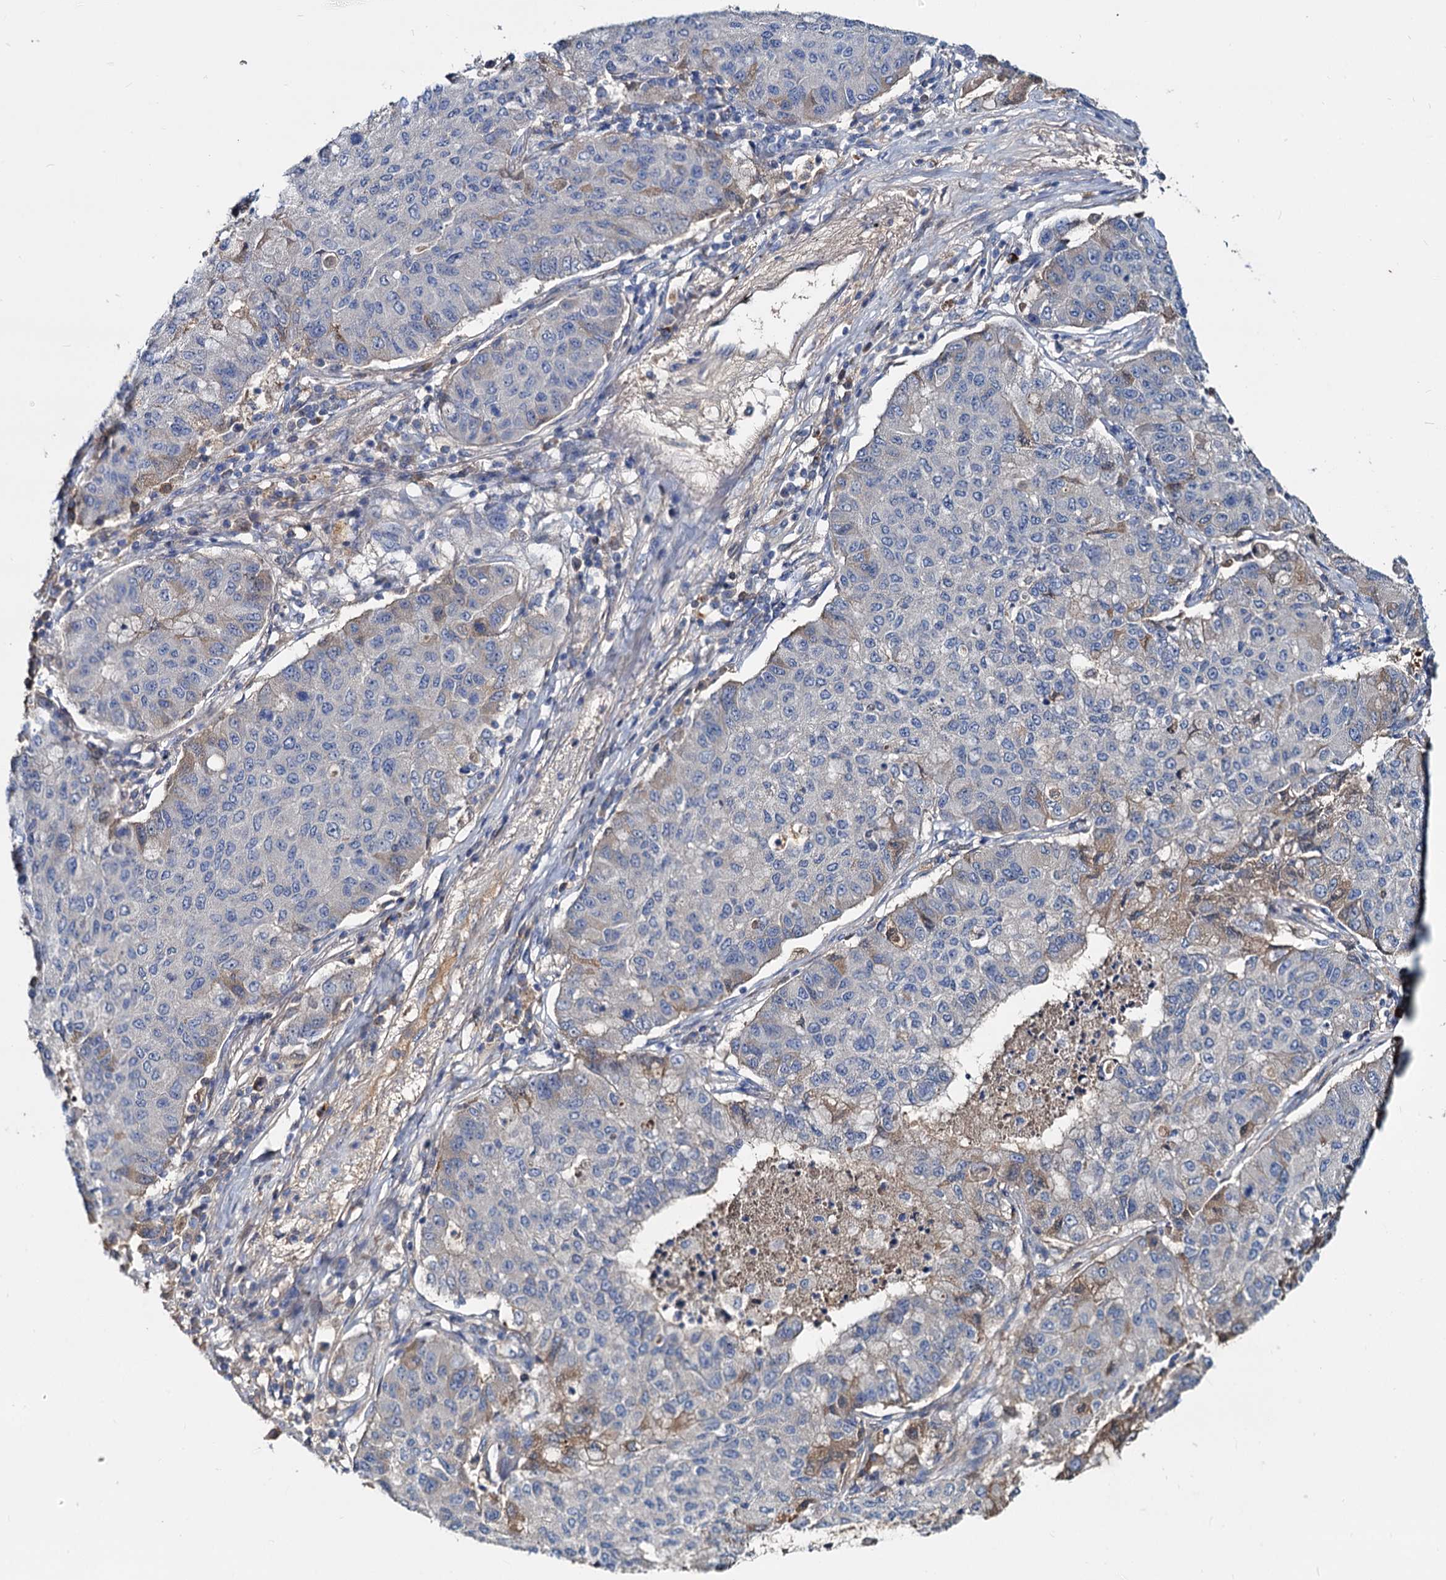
{"staining": {"intensity": "weak", "quantity": "<25%", "location": "cytoplasmic/membranous"}, "tissue": "lung cancer", "cell_type": "Tumor cells", "image_type": "cancer", "snomed": [{"axis": "morphology", "description": "Squamous cell carcinoma, NOS"}, {"axis": "topography", "description": "Lung"}], "caption": "Immunohistochemical staining of human squamous cell carcinoma (lung) shows no significant expression in tumor cells.", "gene": "ACY3", "patient": {"sex": "male", "age": 74}}